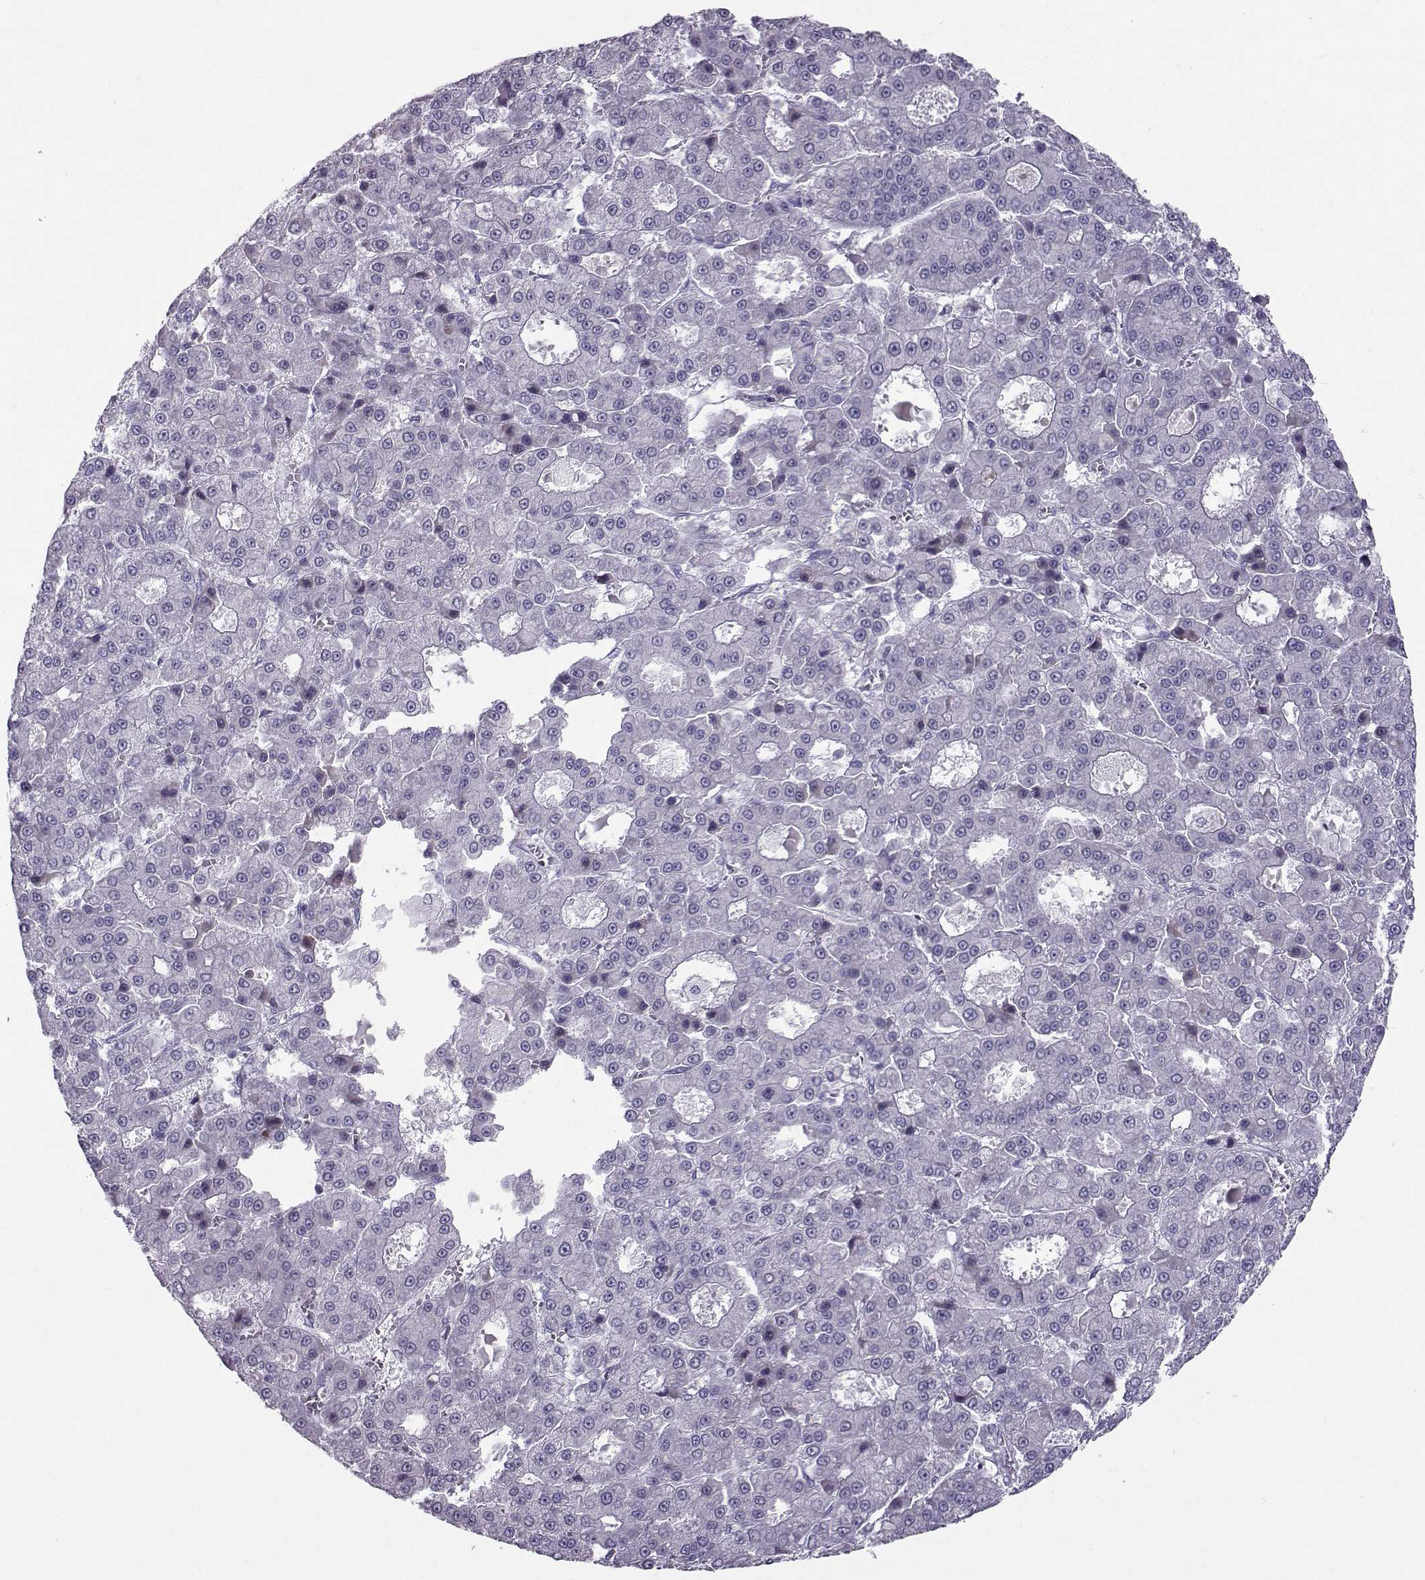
{"staining": {"intensity": "negative", "quantity": "none", "location": "none"}, "tissue": "liver cancer", "cell_type": "Tumor cells", "image_type": "cancer", "snomed": [{"axis": "morphology", "description": "Carcinoma, Hepatocellular, NOS"}, {"axis": "topography", "description": "Liver"}], "caption": "A high-resolution histopathology image shows immunohistochemistry staining of liver hepatocellular carcinoma, which exhibits no significant positivity in tumor cells.", "gene": "DMRT3", "patient": {"sex": "male", "age": 70}}